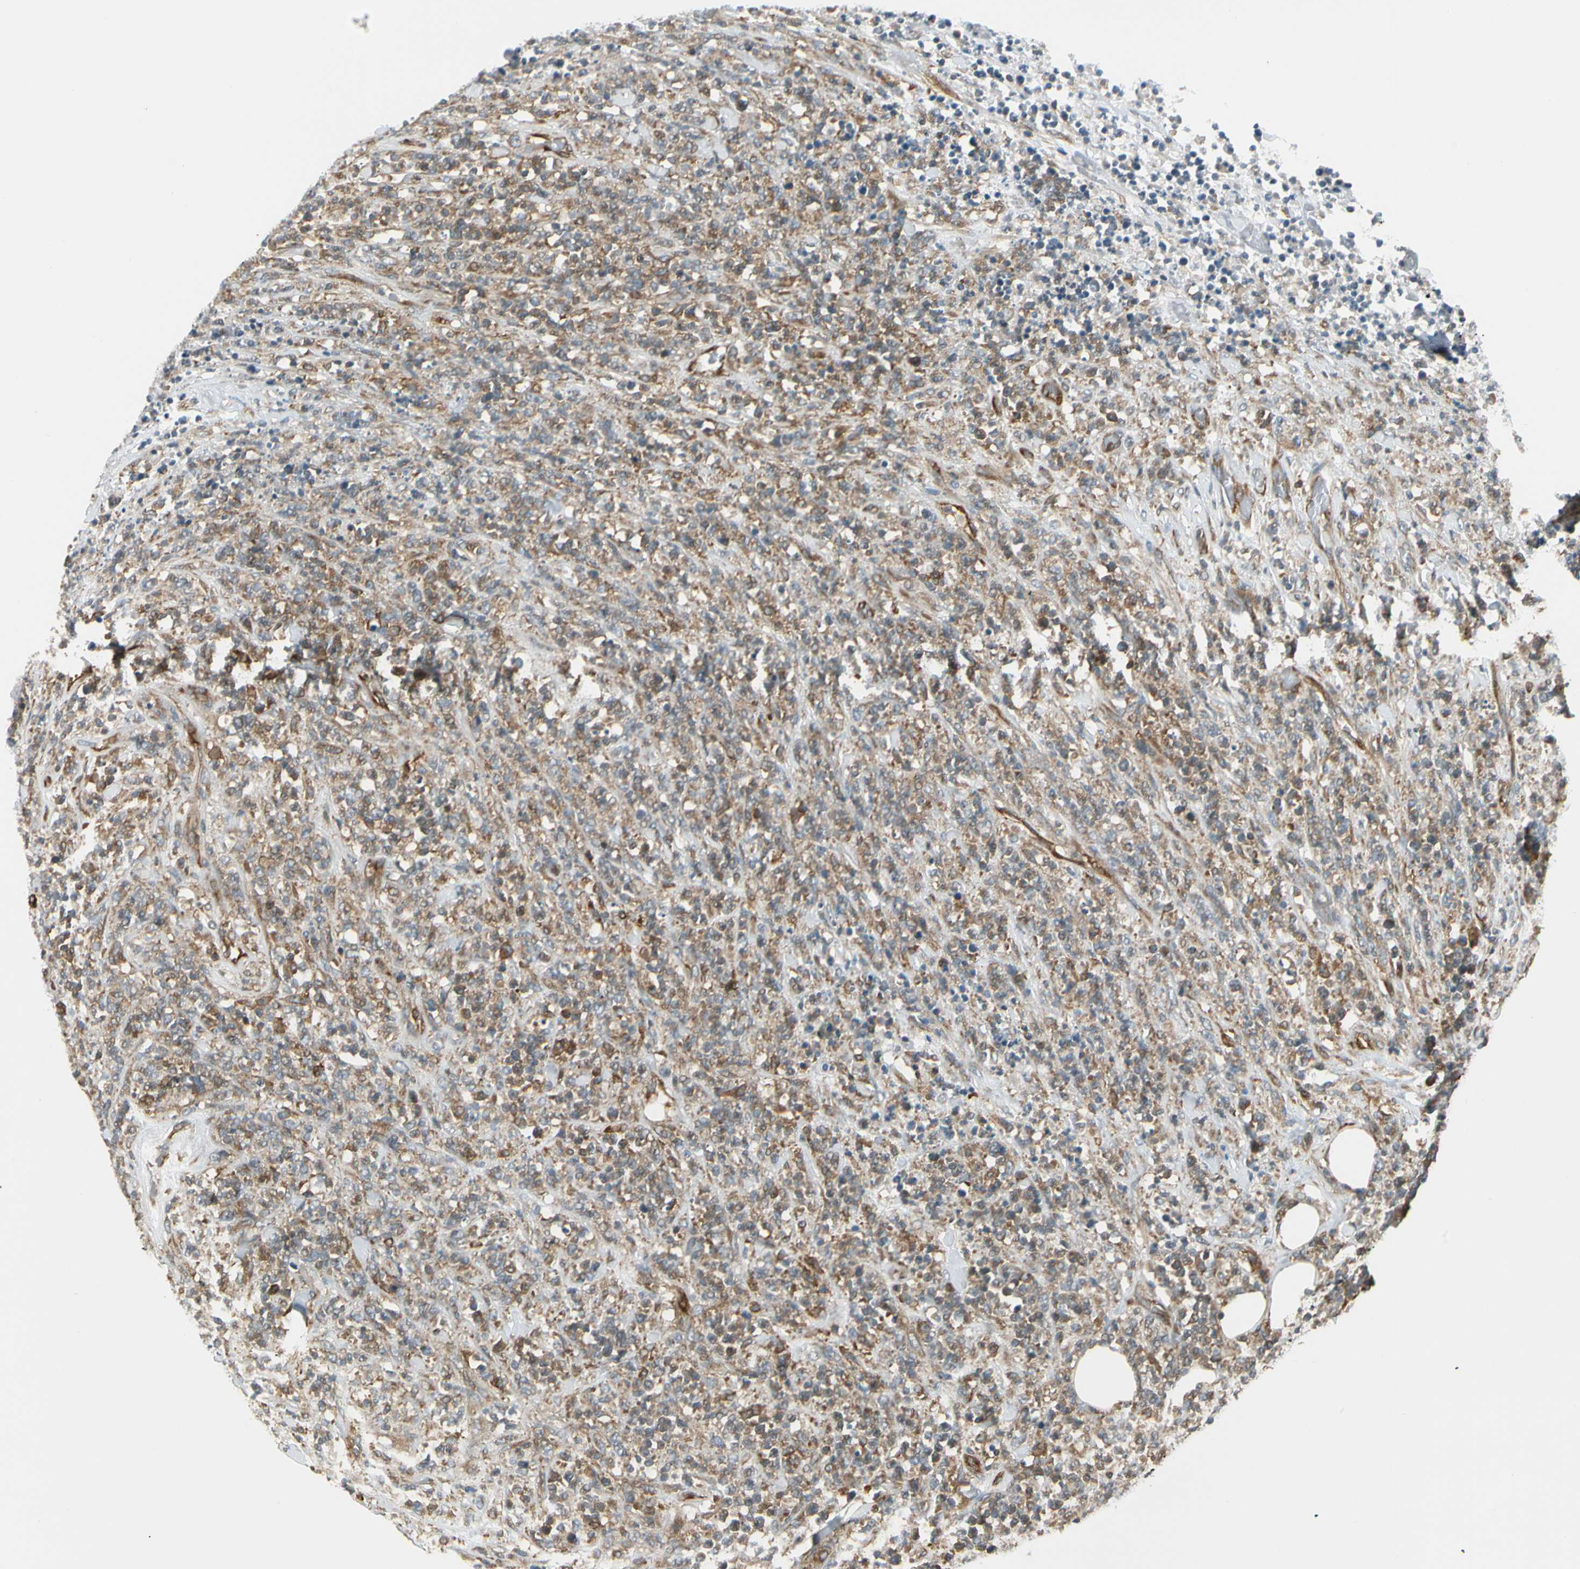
{"staining": {"intensity": "moderate", "quantity": "<25%", "location": "cytoplasmic/membranous"}, "tissue": "lymphoma", "cell_type": "Tumor cells", "image_type": "cancer", "snomed": [{"axis": "morphology", "description": "Malignant lymphoma, non-Hodgkin's type, High grade"}, {"axis": "topography", "description": "Soft tissue"}], "caption": "Lymphoma tissue reveals moderate cytoplasmic/membranous expression in approximately <25% of tumor cells, visualized by immunohistochemistry. (Brightfield microscopy of DAB IHC at high magnification).", "gene": "TRIO", "patient": {"sex": "male", "age": 18}}